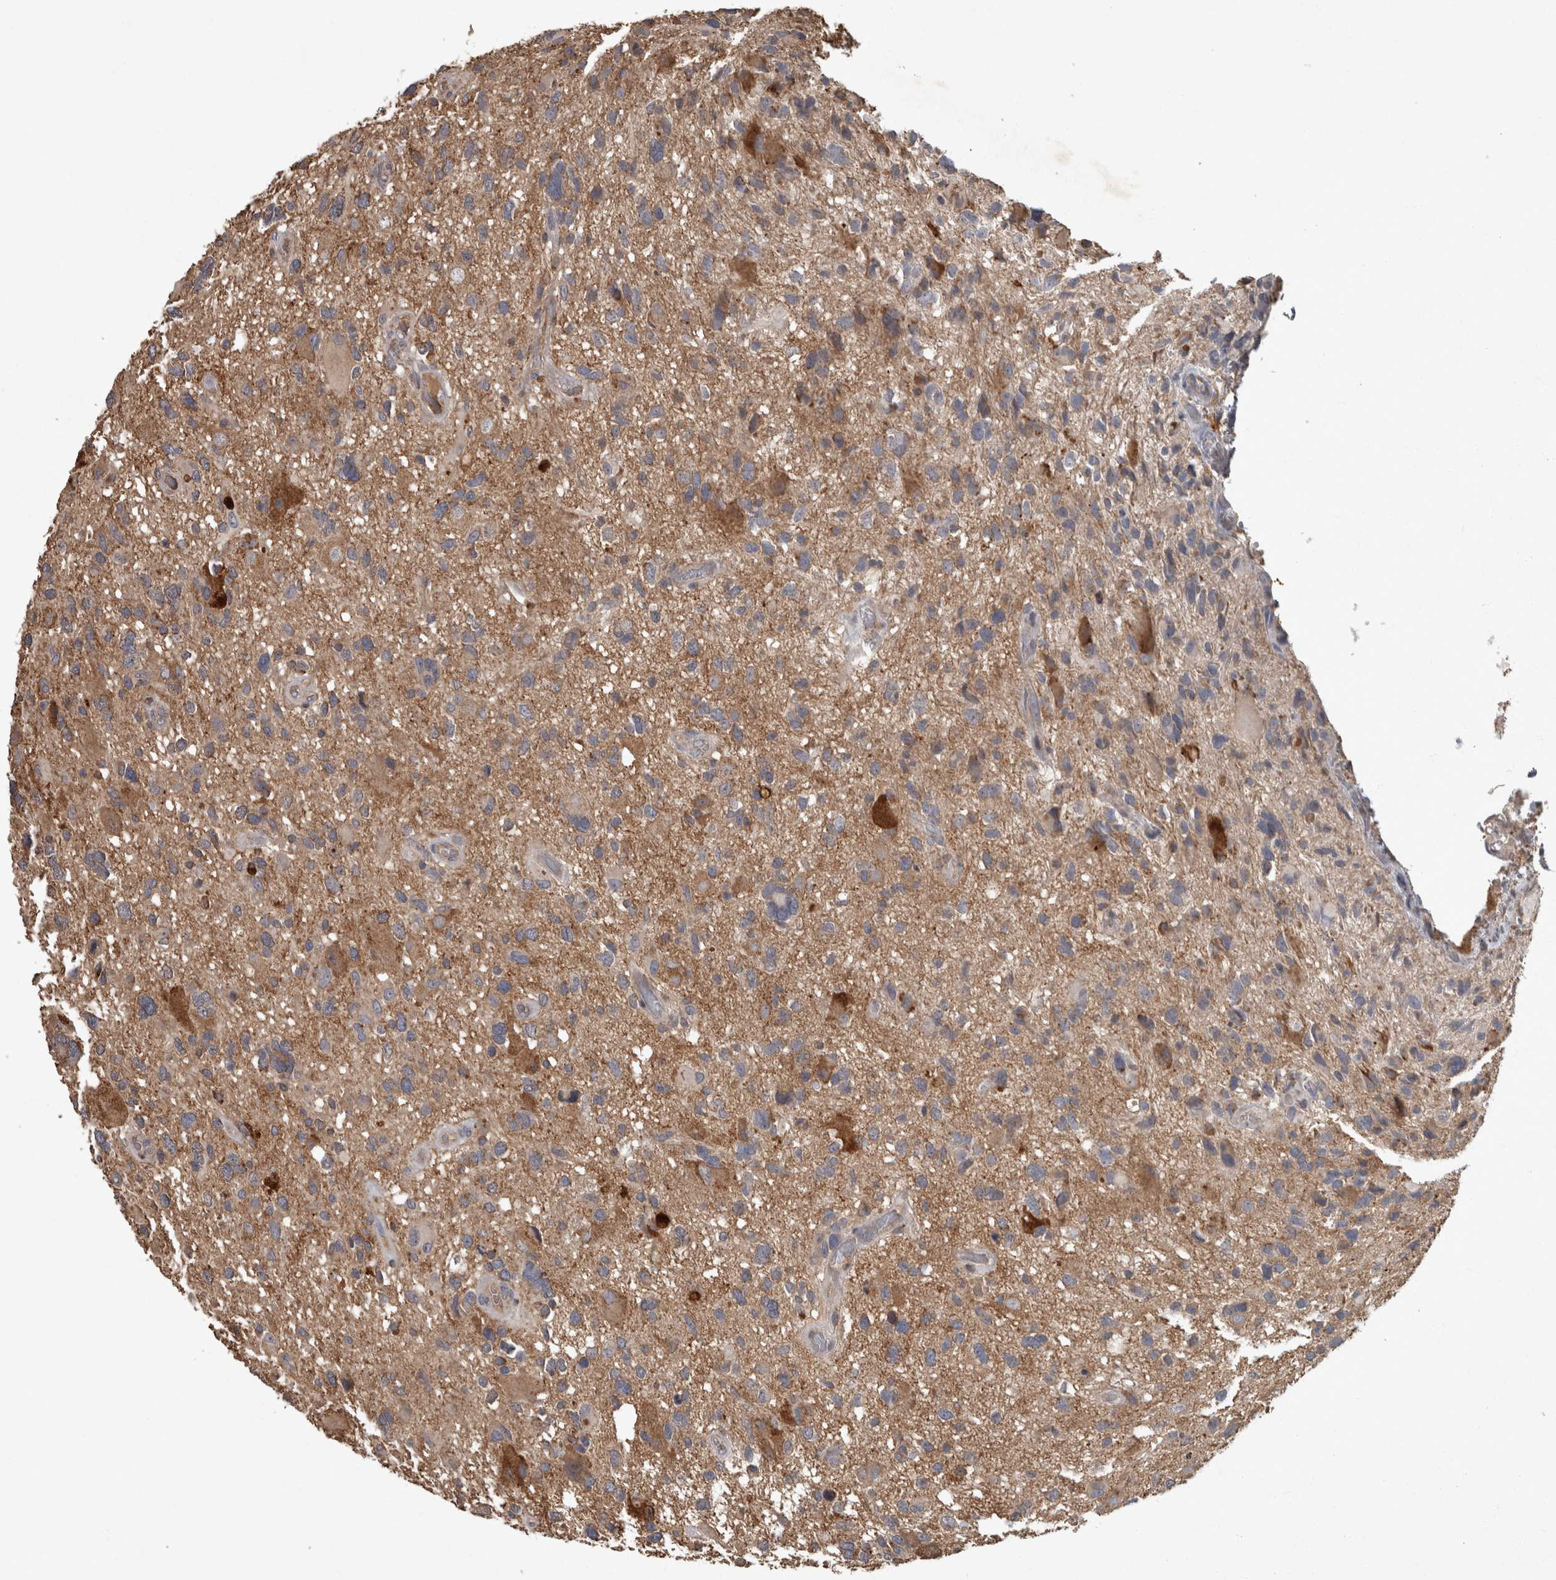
{"staining": {"intensity": "weak", "quantity": "<25%", "location": "cytoplasmic/membranous"}, "tissue": "glioma", "cell_type": "Tumor cells", "image_type": "cancer", "snomed": [{"axis": "morphology", "description": "Glioma, malignant, High grade"}, {"axis": "topography", "description": "Brain"}], "caption": "This image is of malignant high-grade glioma stained with immunohistochemistry (IHC) to label a protein in brown with the nuclei are counter-stained blue. There is no positivity in tumor cells.", "gene": "PPP1R3C", "patient": {"sex": "male", "age": 33}}